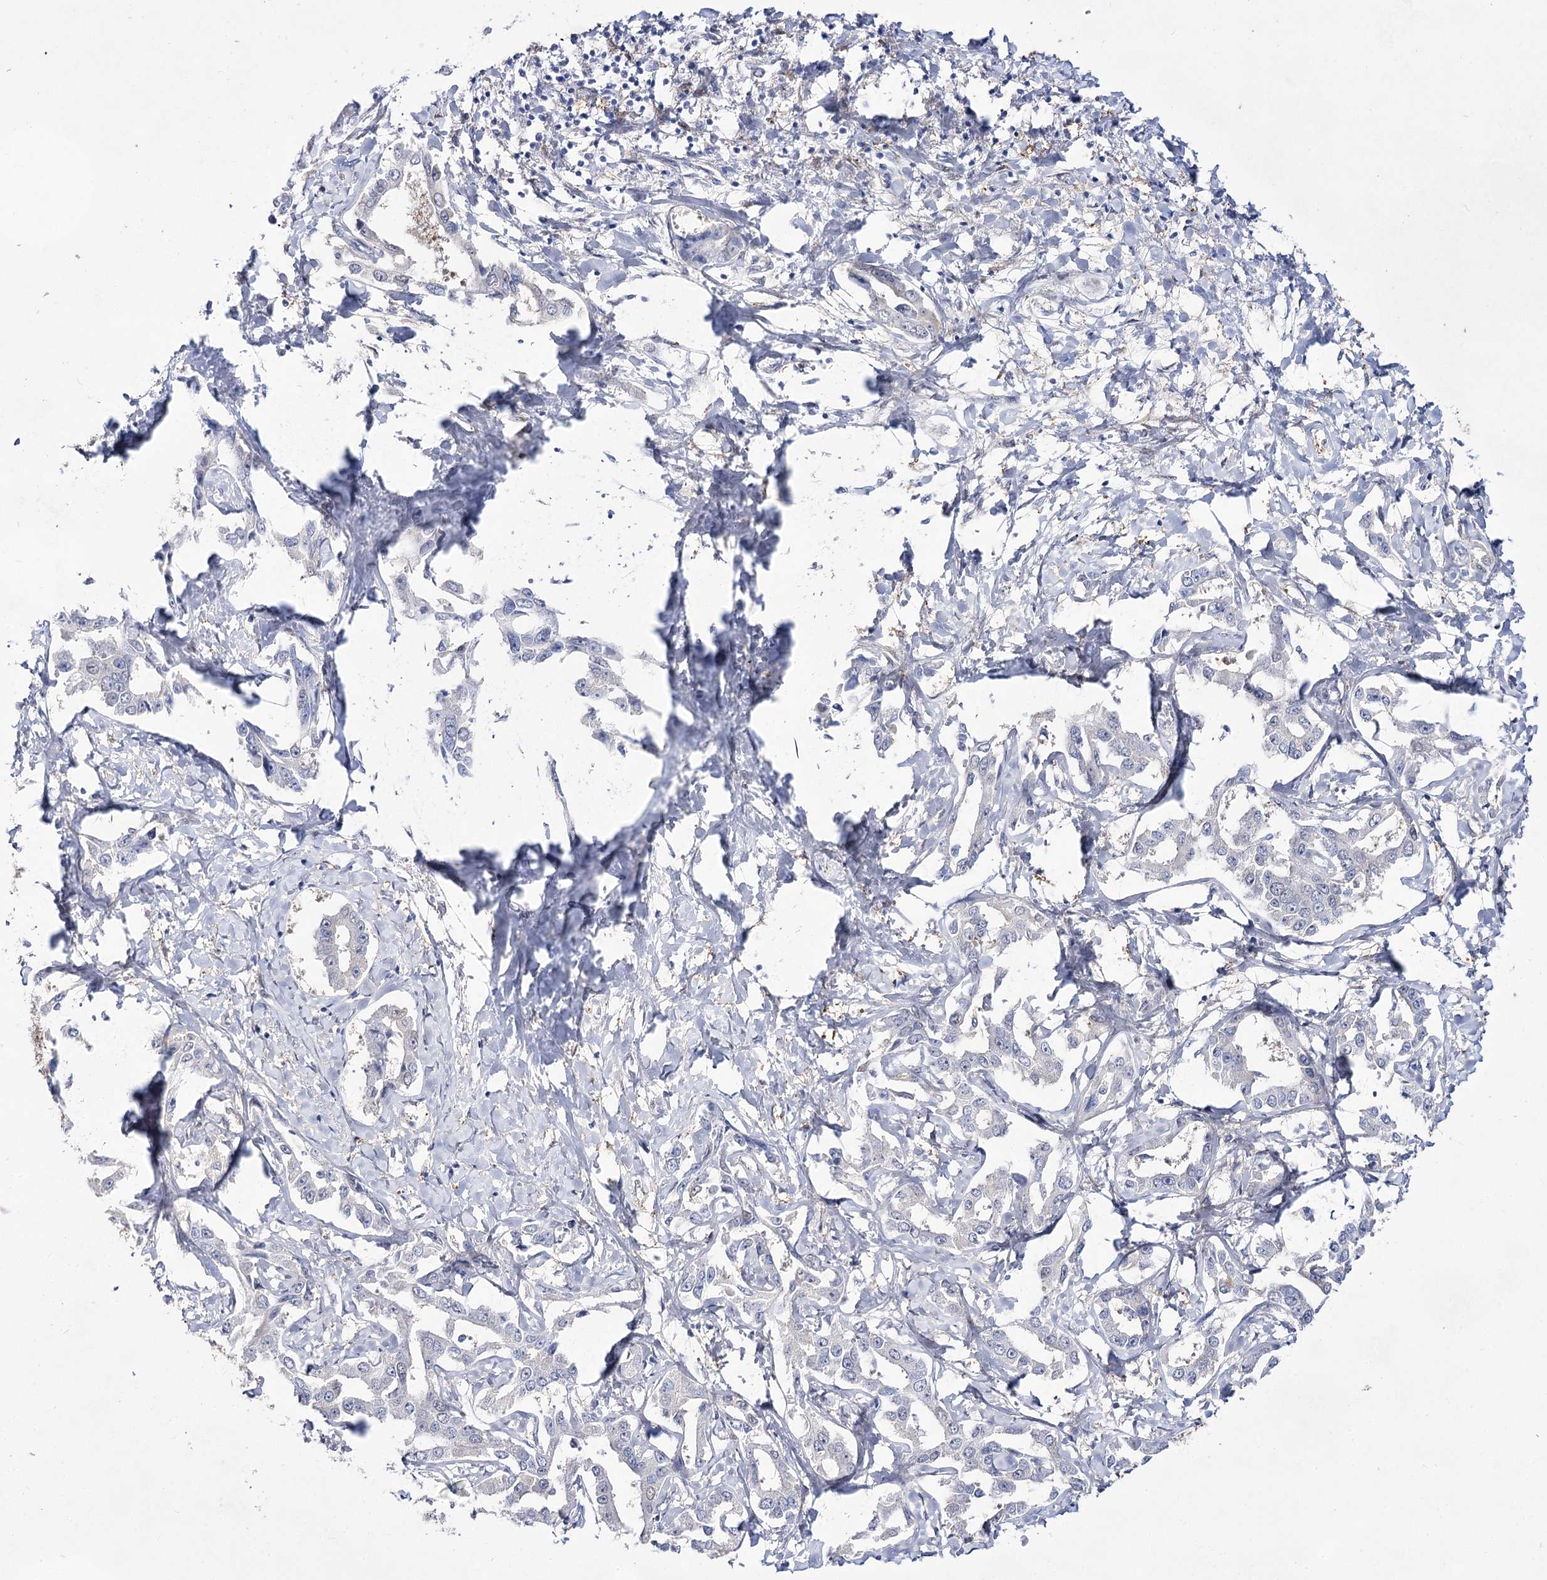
{"staining": {"intensity": "negative", "quantity": "none", "location": "none"}, "tissue": "liver cancer", "cell_type": "Tumor cells", "image_type": "cancer", "snomed": [{"axis": "morphology", "description": "Cholangiocarcinoma"}, {"axis": "topography", "description": "Liver"}], "caption": "The image demonstrates no staining of tumor cells in liver cholangiocarcinoma.", "gene": "UGDH", "patient": {"sex": "male", "age": 59}}